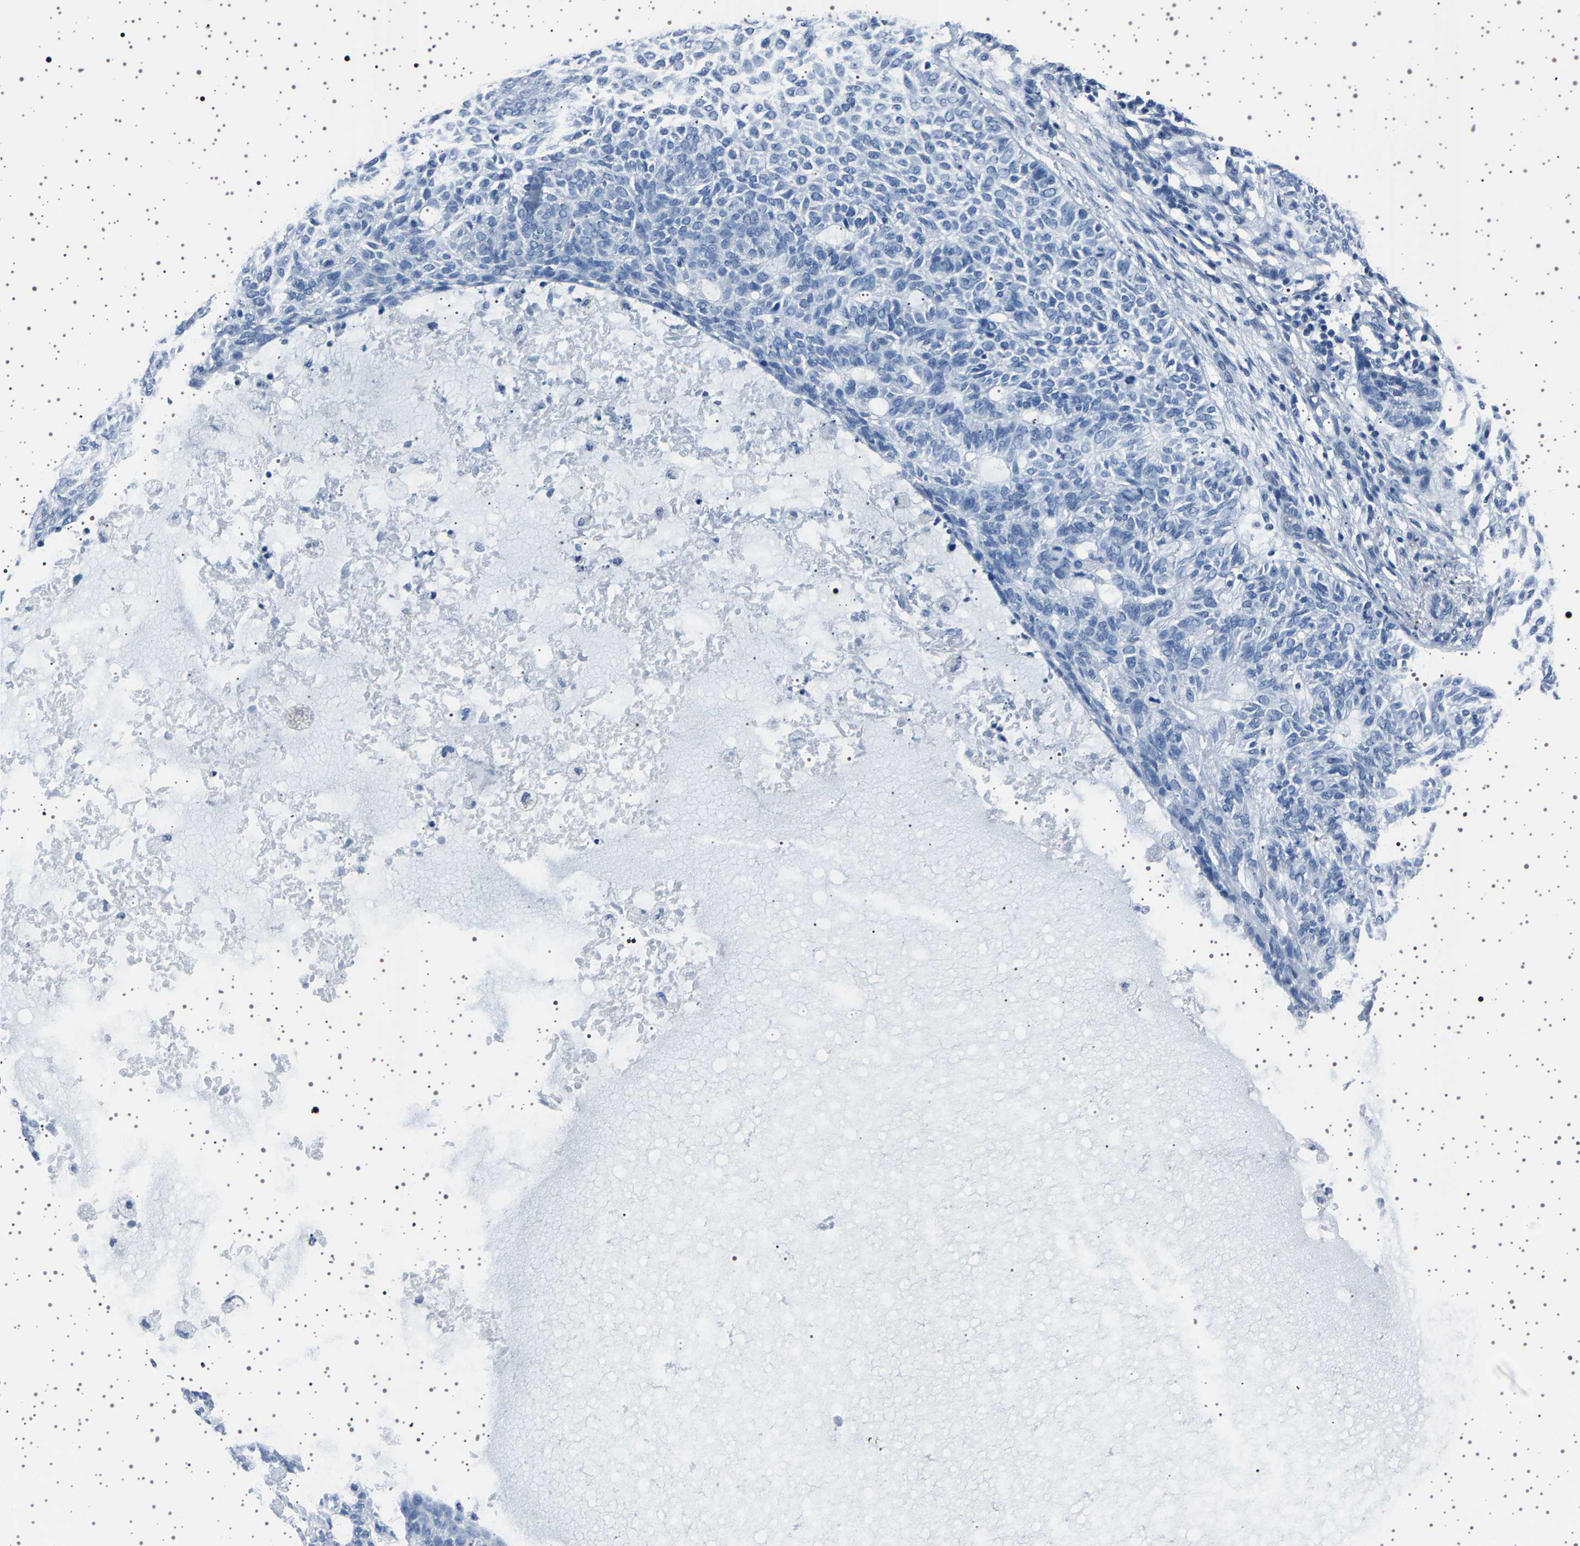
{"staining": {"intensity": "negative", "quantity": "none", "location": "none"}, "tissue": "skin cancer", "cell_type": "Tumor cells", "image_type": "cancer", "snomed": [{"axis": "morphology", "description": "Basal cell carcinoma"}, {"axis": "topography", "description": "Skin"}], "caption": "Immunohistochemical staining of human skin cancer reveals no significant staining in tumor cells.", "gene": "TFF3", "patient": {"sex": "male", "age": 87}}